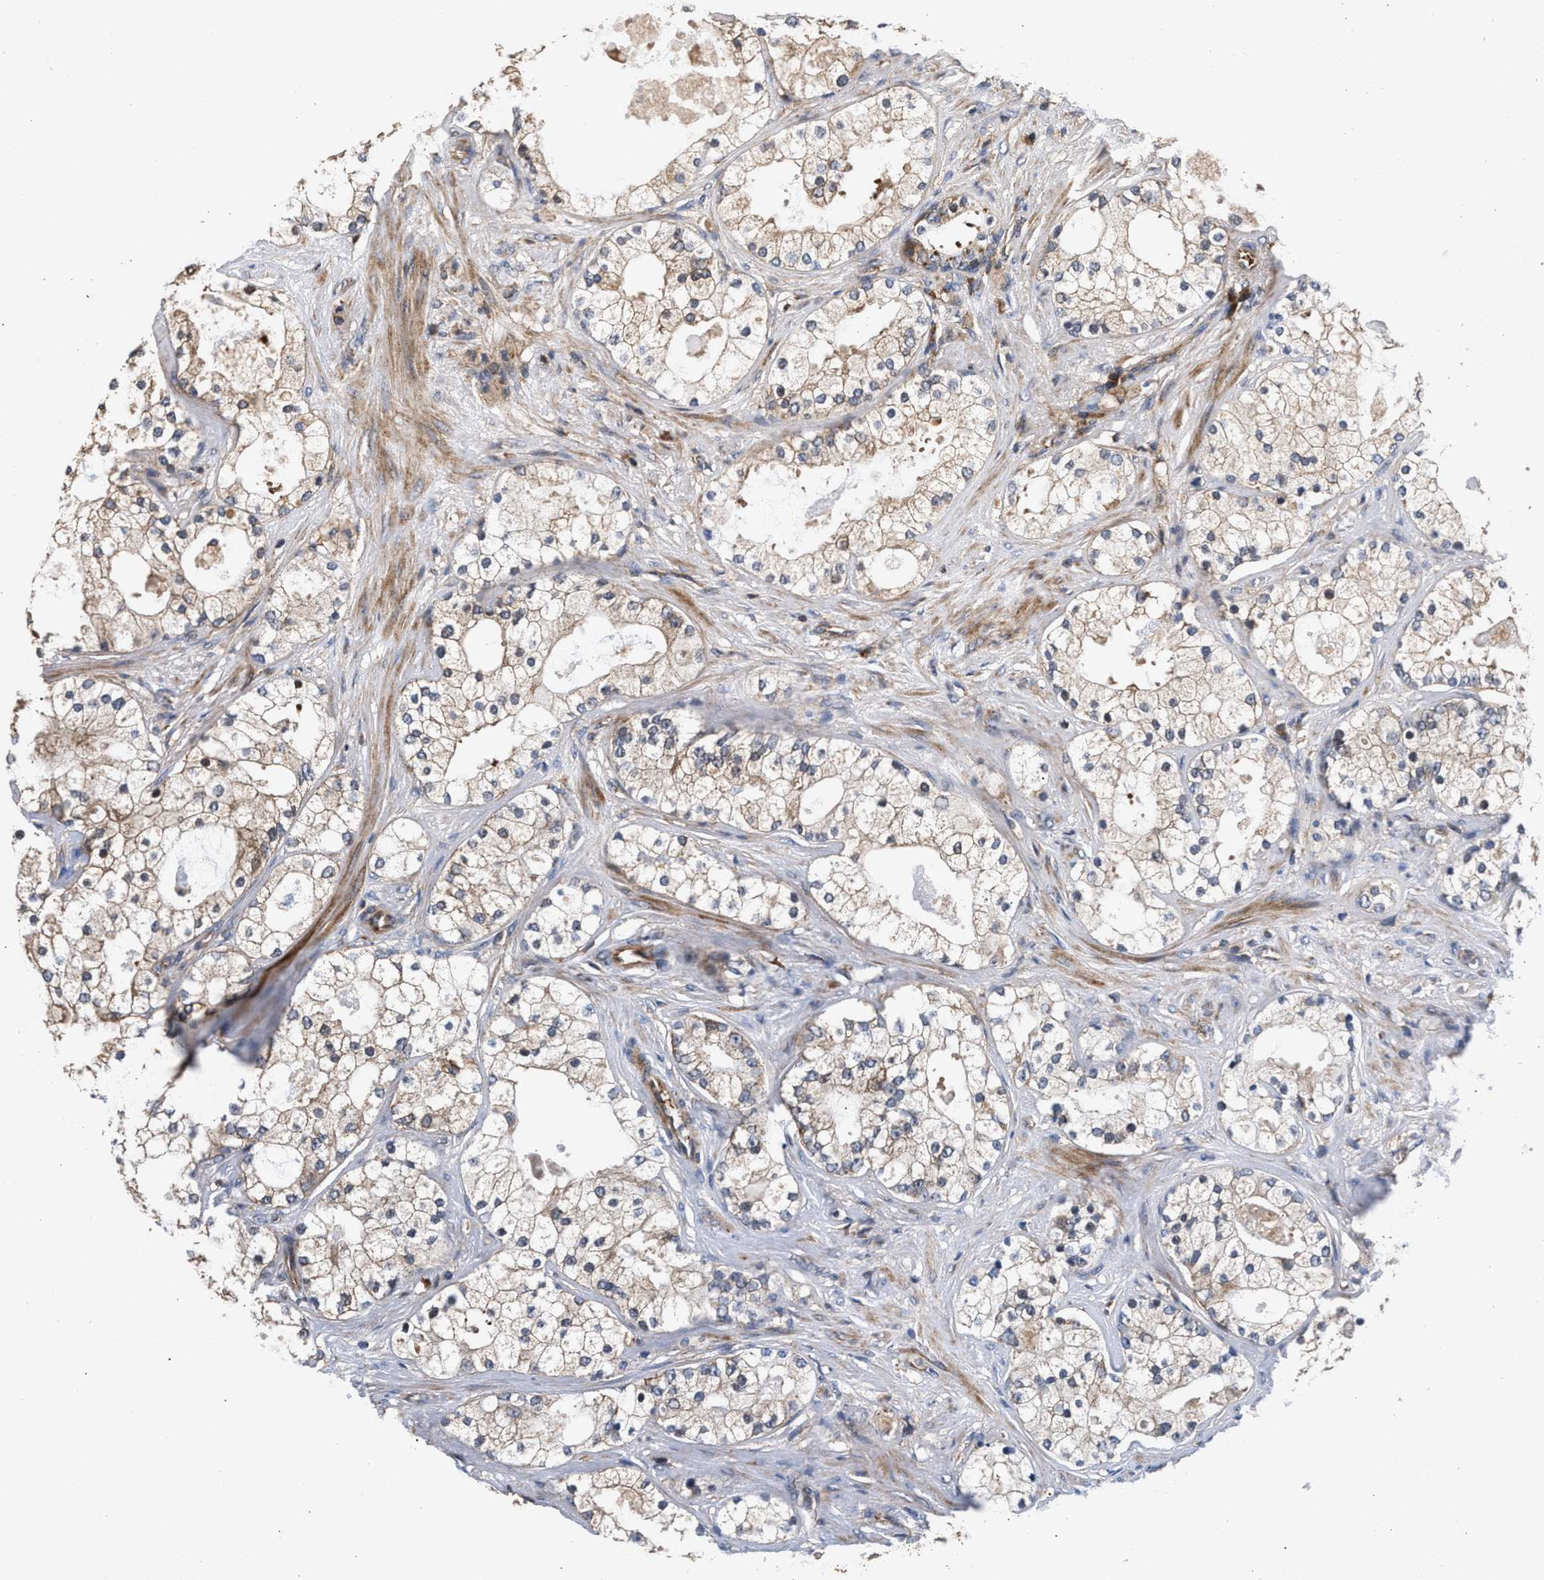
{"staining": {"intensity": "weak", "quantity": ">75%", "location": "cytoplasmic/membranous"}, "tissue": "prostate cancer", "cell_type": "Tumor cells", "image_type": "cancer", "snomed": [{"axis": "morphology", "description": "Adenocarcinoma, Low grade"}, {"axis": "topography", "description": "Prostate"}], "caption": "The image exhibits immunohistochemical staining of prostate adenocarcinoma (low-grade). There is weak cytoplasmic/membranous positivity is appreciated in approximately >75% of tumor cells.", "gene": "NFKB2", "patient": {"sex": "male", "age": 58}}